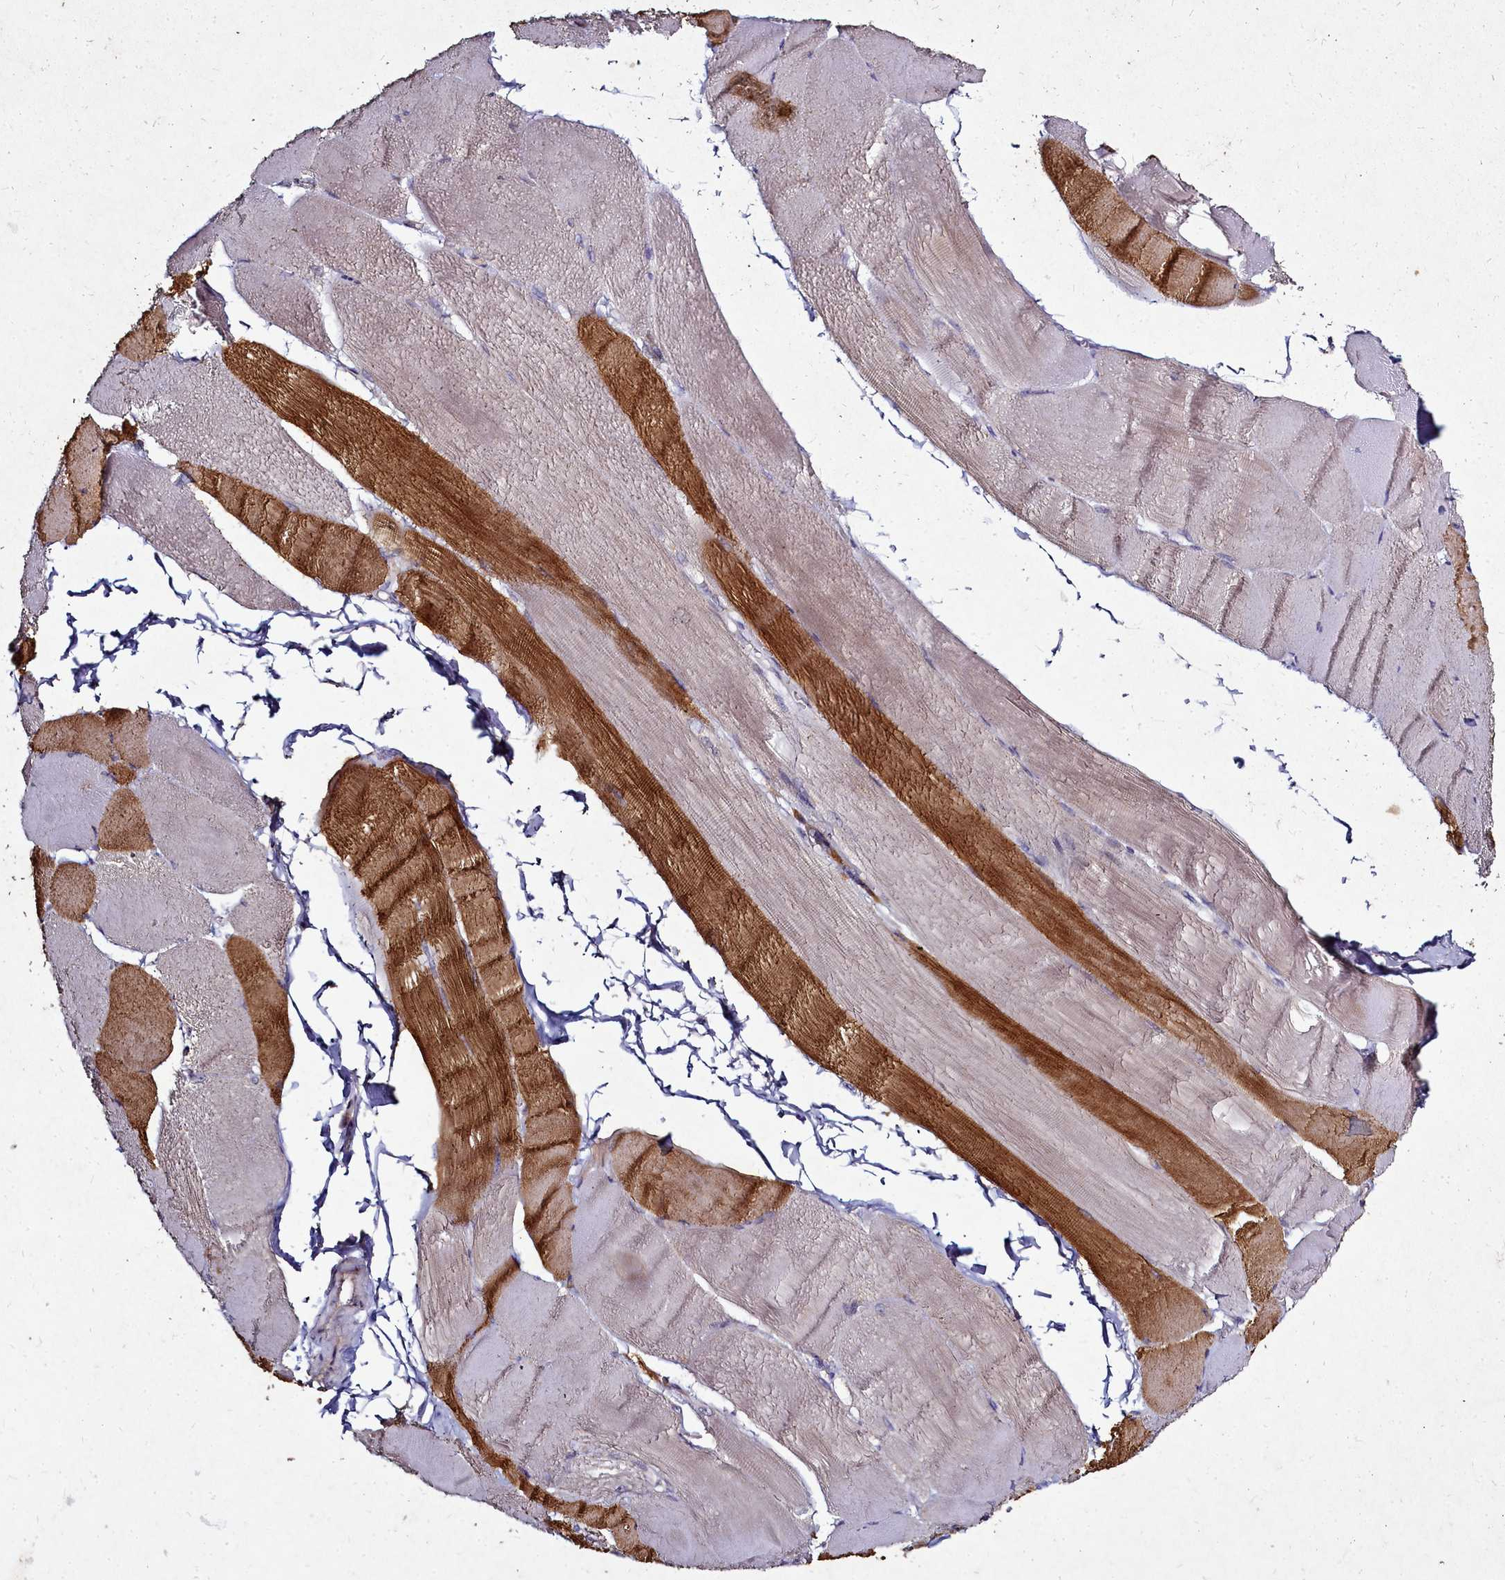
{"staining": {"intensity": "strong", "quantity": "25%-75%", "location": "cytoplasmic/membranous"}, "tissue": "skeletal muscle", "cell_type": "Myocytes", "image_type": "normal", "snomed": [{"axis": "morphology", "description": "Normal tissue, NOS"}, {"axis": "morphology", "description": "Basal cell carcinoma"}, {"axis": "topography", "description": "Skeletal muscle"}], "caption": "Strong cytoplasmic/membranous expression for a protein is present in about 25%-75% of myocytes of benign skeletal muscle using immunohistochemistry (IHC).", "gene": "NCKAP1L", "patient": {"sex": "female", "age": 64}}